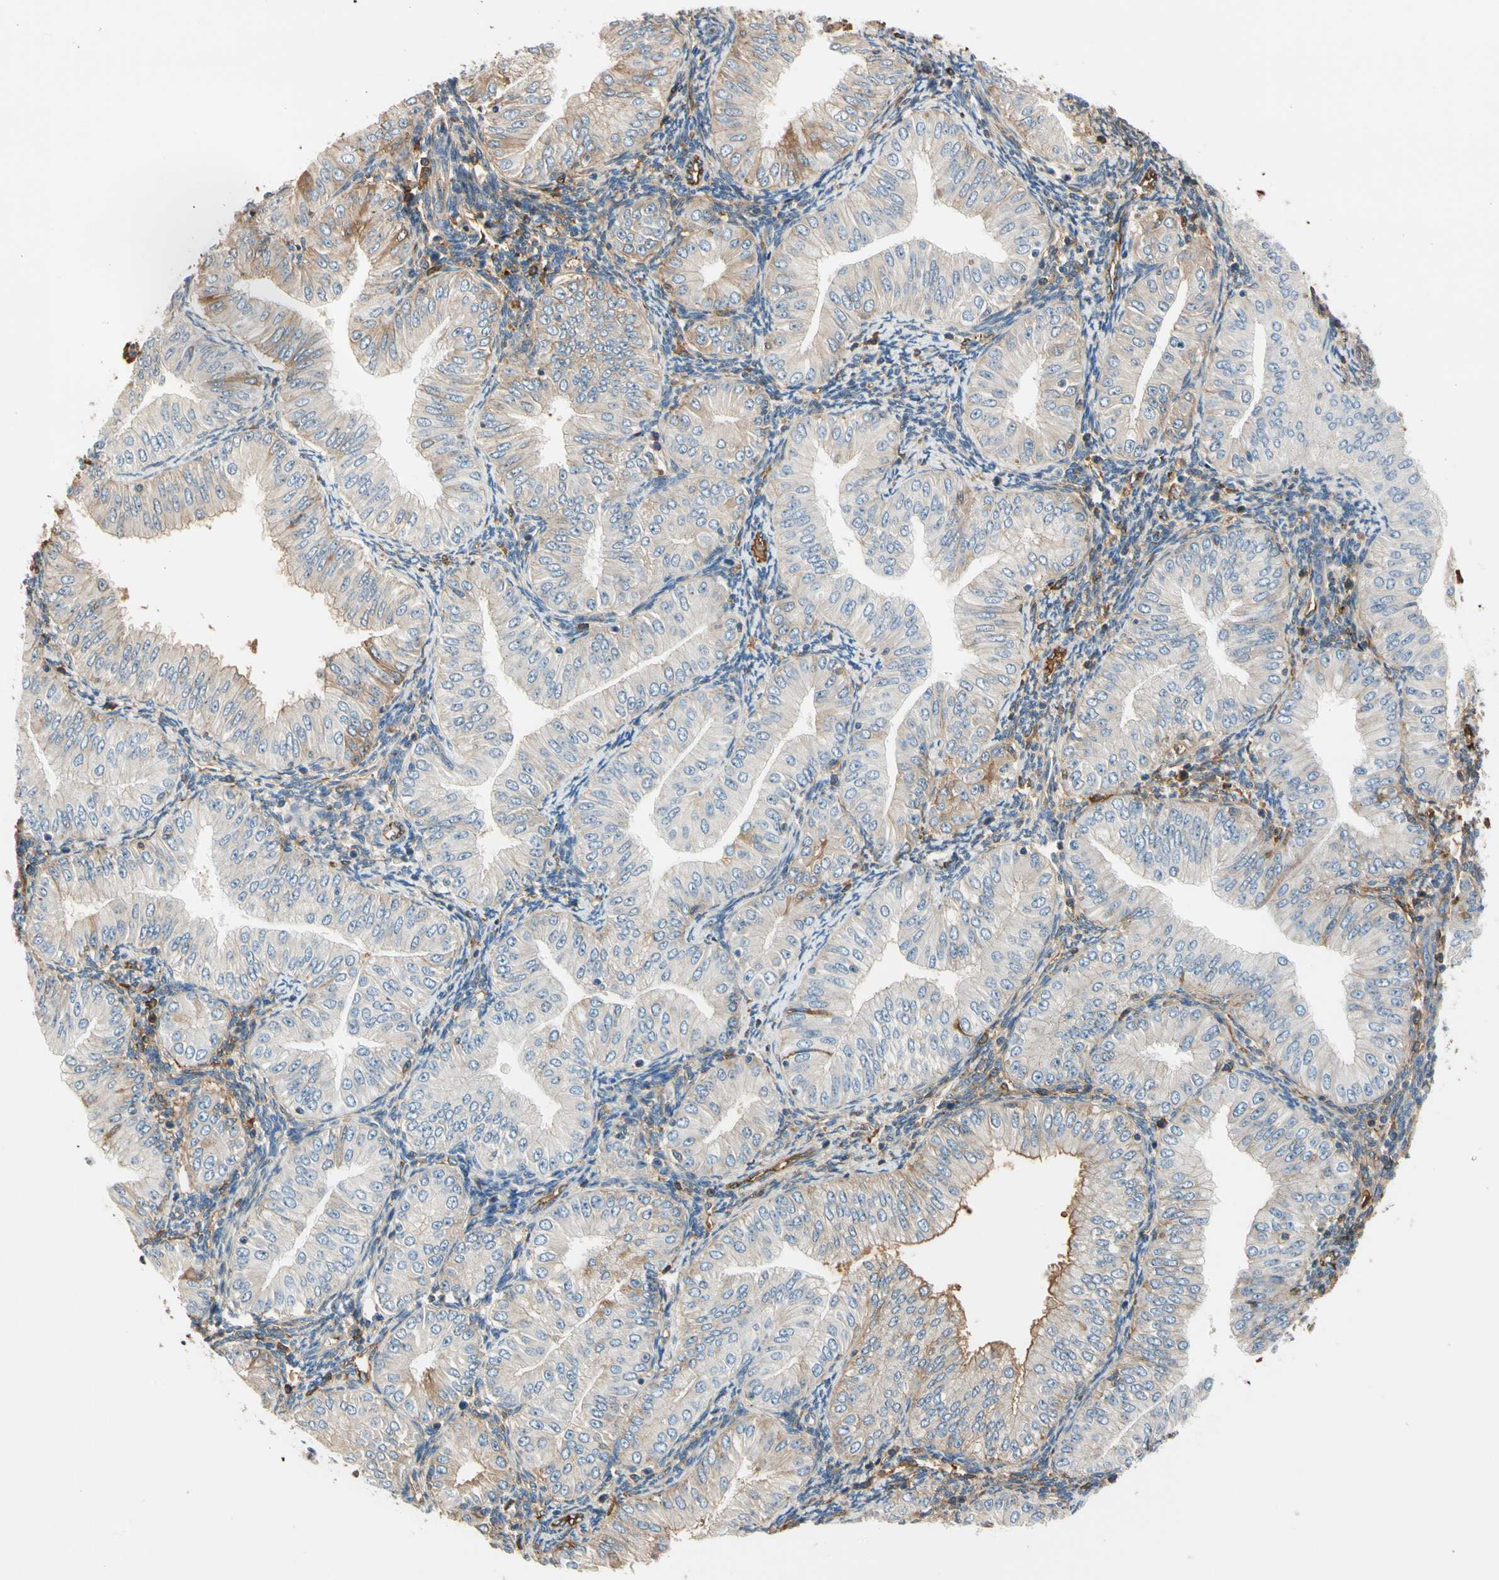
{"staining": {"intensity": "moderate", "quantity": "<25%", "location": "cytoplasmic/membranous"}, "tissue": "endometrial cancer", "cell_type": "Tumor cells", "image_type": "cancer", "snomed": [{"axis": "morphology", "description": "Normal tissue, NOS"}, {"axis": "morphology", "description": "Adenocarcinoma, NOS"}, {"axis": "topography", "description": "Endometrium"}], "caption": "Protein analysis of endometrial adenocarcinoma tissue displays moderate cytoplasmic/membranous expression in approximately <25% of tumor cells. (DAB = brown stain, brightfield microscopy at high magnification).", "gene": "LAMB3", "patient": {"sex": "female", "age": 53}}